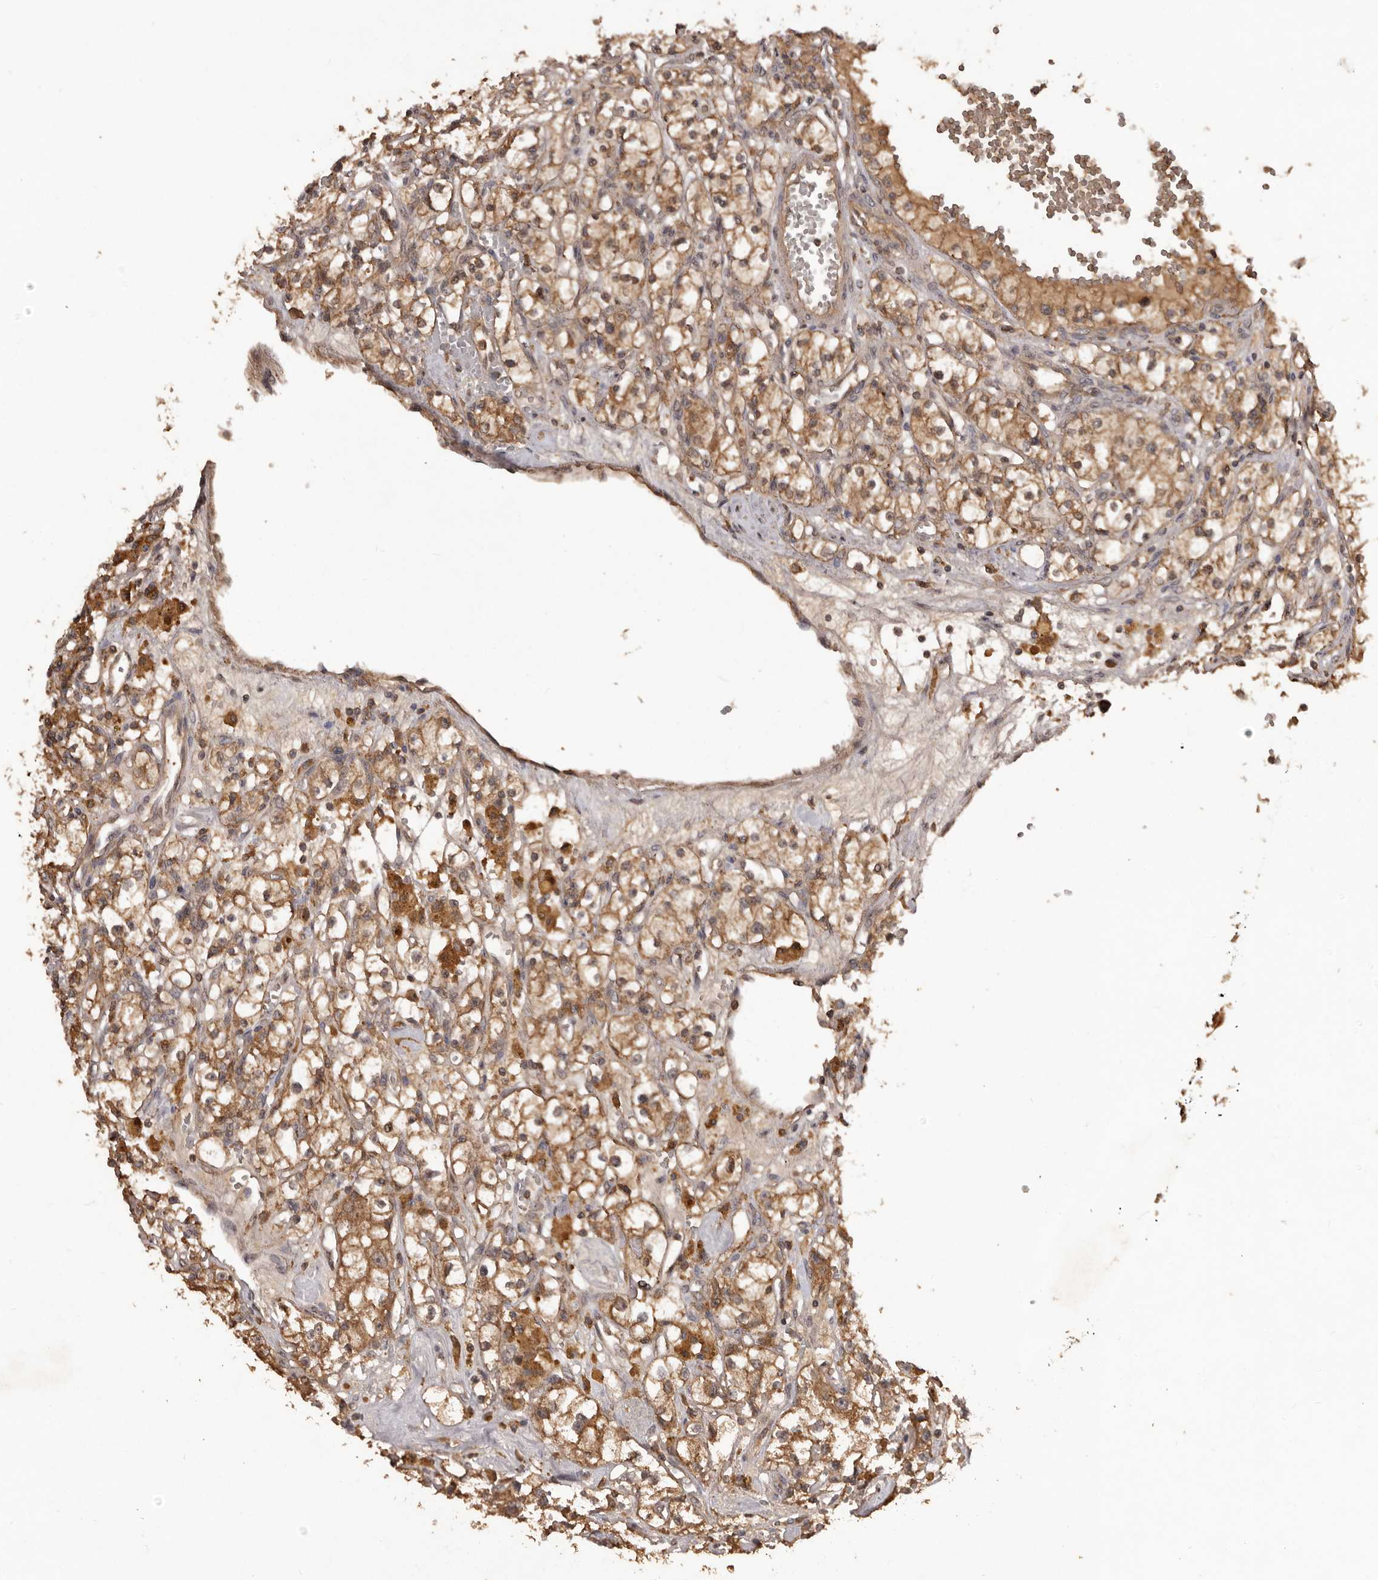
{"staining": {"intensity": "moderate", "quantity": ">75%", "location": "cytoplasmic/membranous"}, "tissue": "renal cancer", "cell_type": "Tumor cells", "image_type": "cancer", "snomed": [{"axis": "morphology", "description": "Adenocarcinoma, NOS"}, {"axis": "topography", "description": "Kidney"}], "caption": "Immunohistochemical staining of human renal cancer (adenocarcinoma) displays moderate cytoplasmic/membranous protein positivity in approximately >75% of tumor cells. (IHC, brightfield microscopy, high magnification).", "gene": "SLC22A3", "patient": {"sex": "male", "age": 56}}